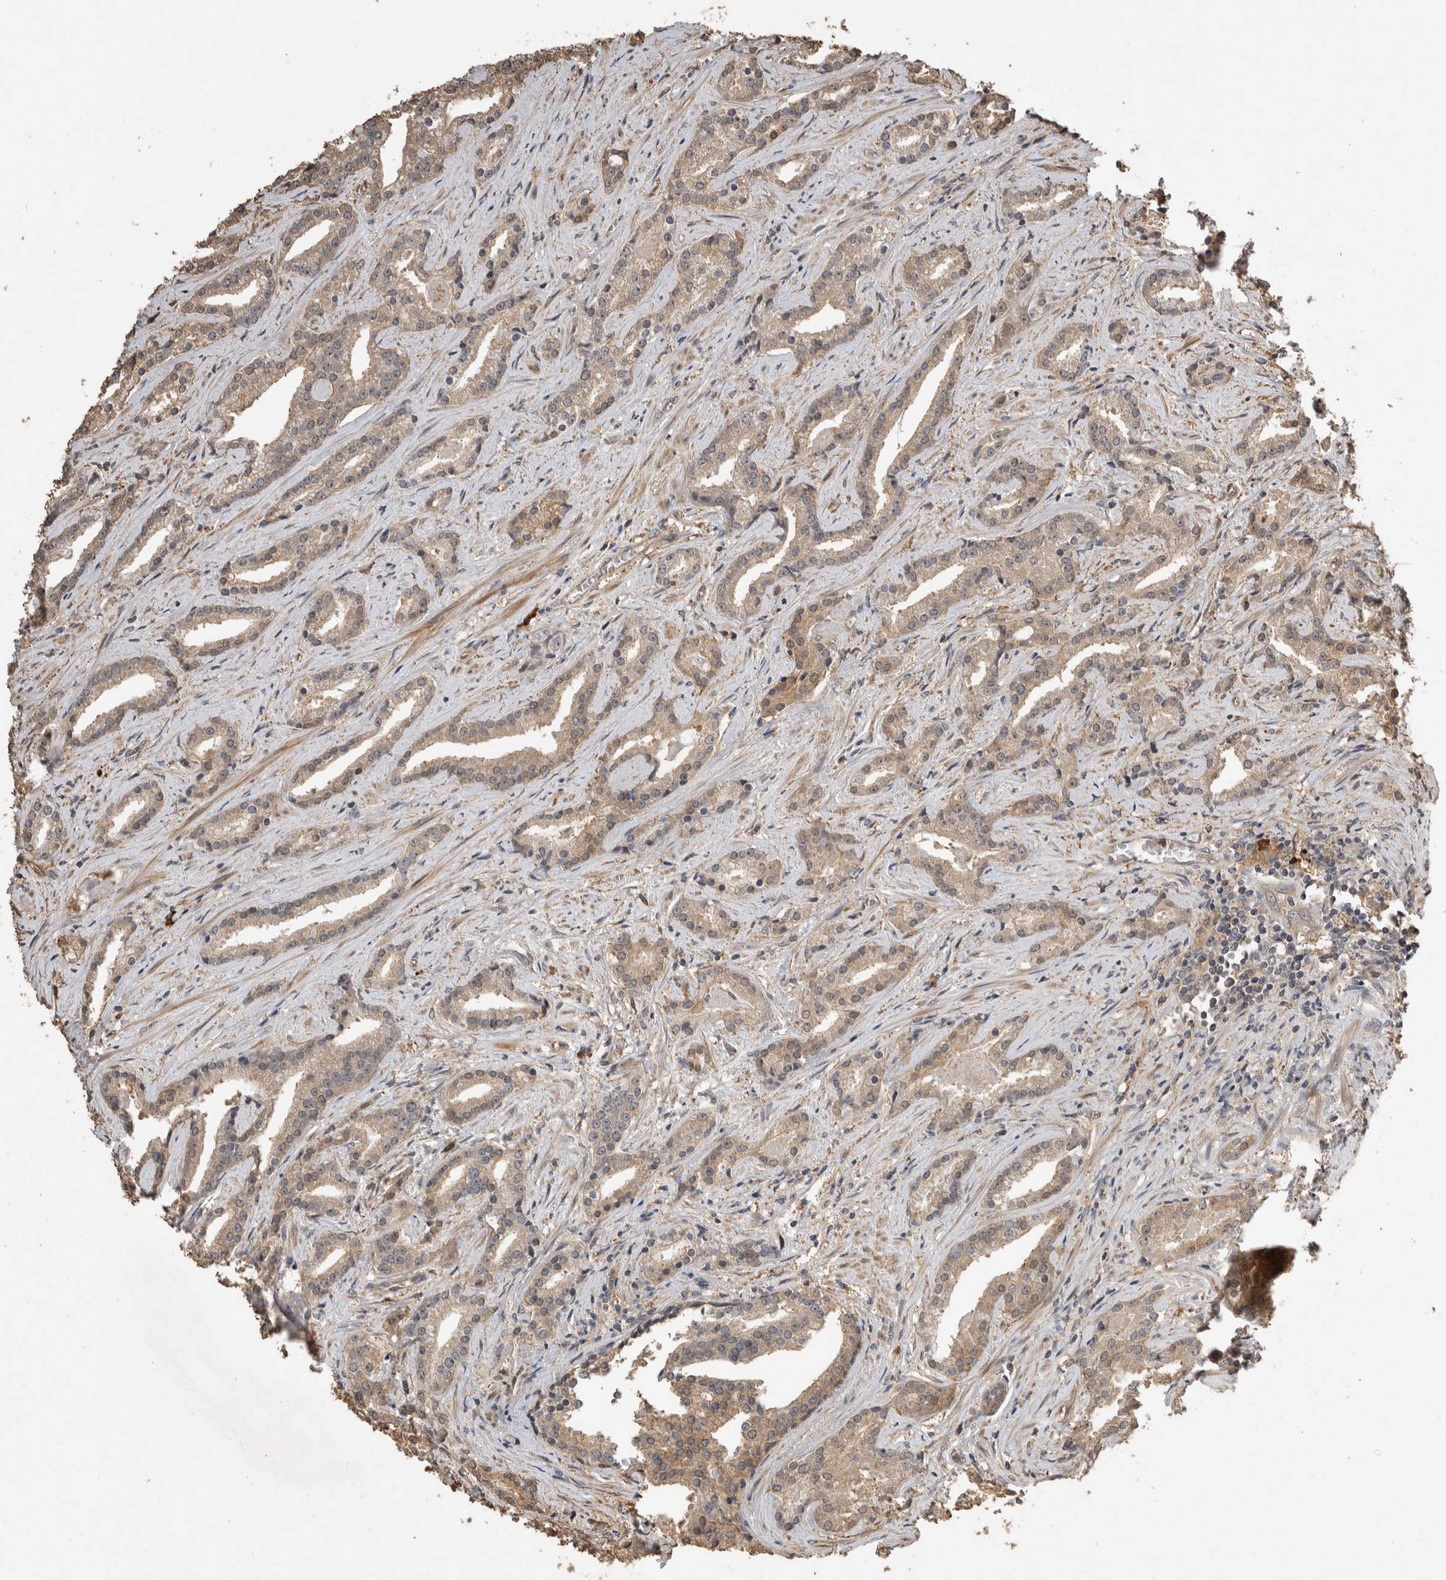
{"staining": {"intensity": "weak", "quantity": ">75%", "location": "cytoplasmic/membranous"}, "tissue": "prostate cancer", "cell_type": "Tumor cells", "image_type": "cancer", "snomed": [{"axis": "morphology", "description": "Adenocarcinoma, Low grade"}, {"axis": "topography", "description": "Prostate"}], "caption": "Protein expression analysis of adenocarcinoma (low-grade) (prostate) displays weak cytoplasmic/membranous staining in about >75% of tumor cells. (DAB (3,3'-diaminobenzidine) = brown stain, brightfield microscopy at high magnification).", "gene": "RHPN1", "patient": {"sex": "male", "age": 67}}